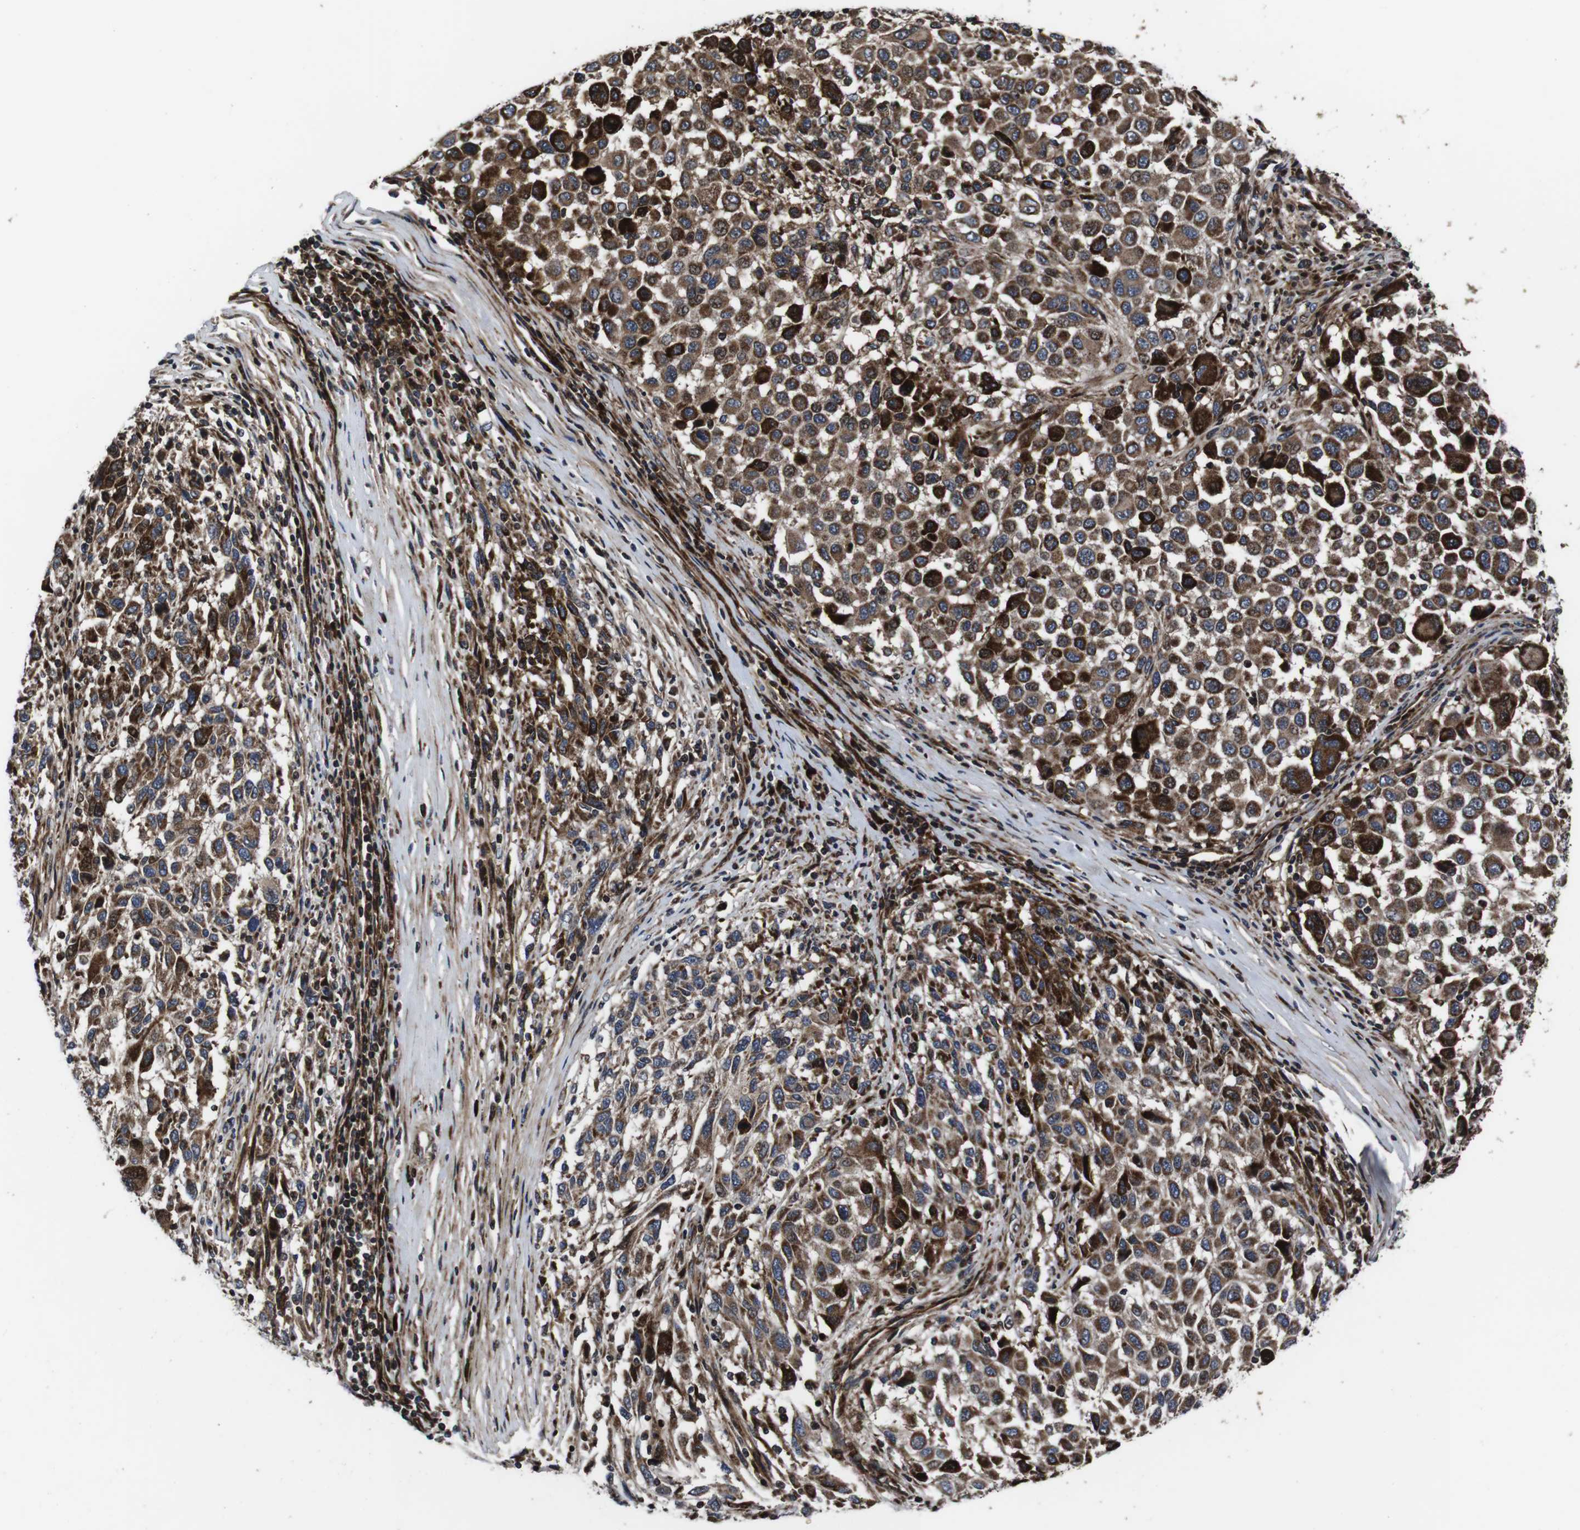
{"staining": {"intensity": "strong", "quantity": ">75%", "location": "cytoplasmic/membranous"}, "tissue": "melanoma", "cell_type": "Tumor cells", "image_type": "cancer", "snomed": [{"axis": "morphology", "description": "Malignant melanoma, Metastatic site"}, {"axis": "topography", "description": "Lymph node"}], "caption": "Protein staining of melanoma tissue exhibits strong cytoplasmic/membranous staining in about >75% of tumor cells.", "gene": "SMYD3", "patient": {"sex": "male", "age": 61}}